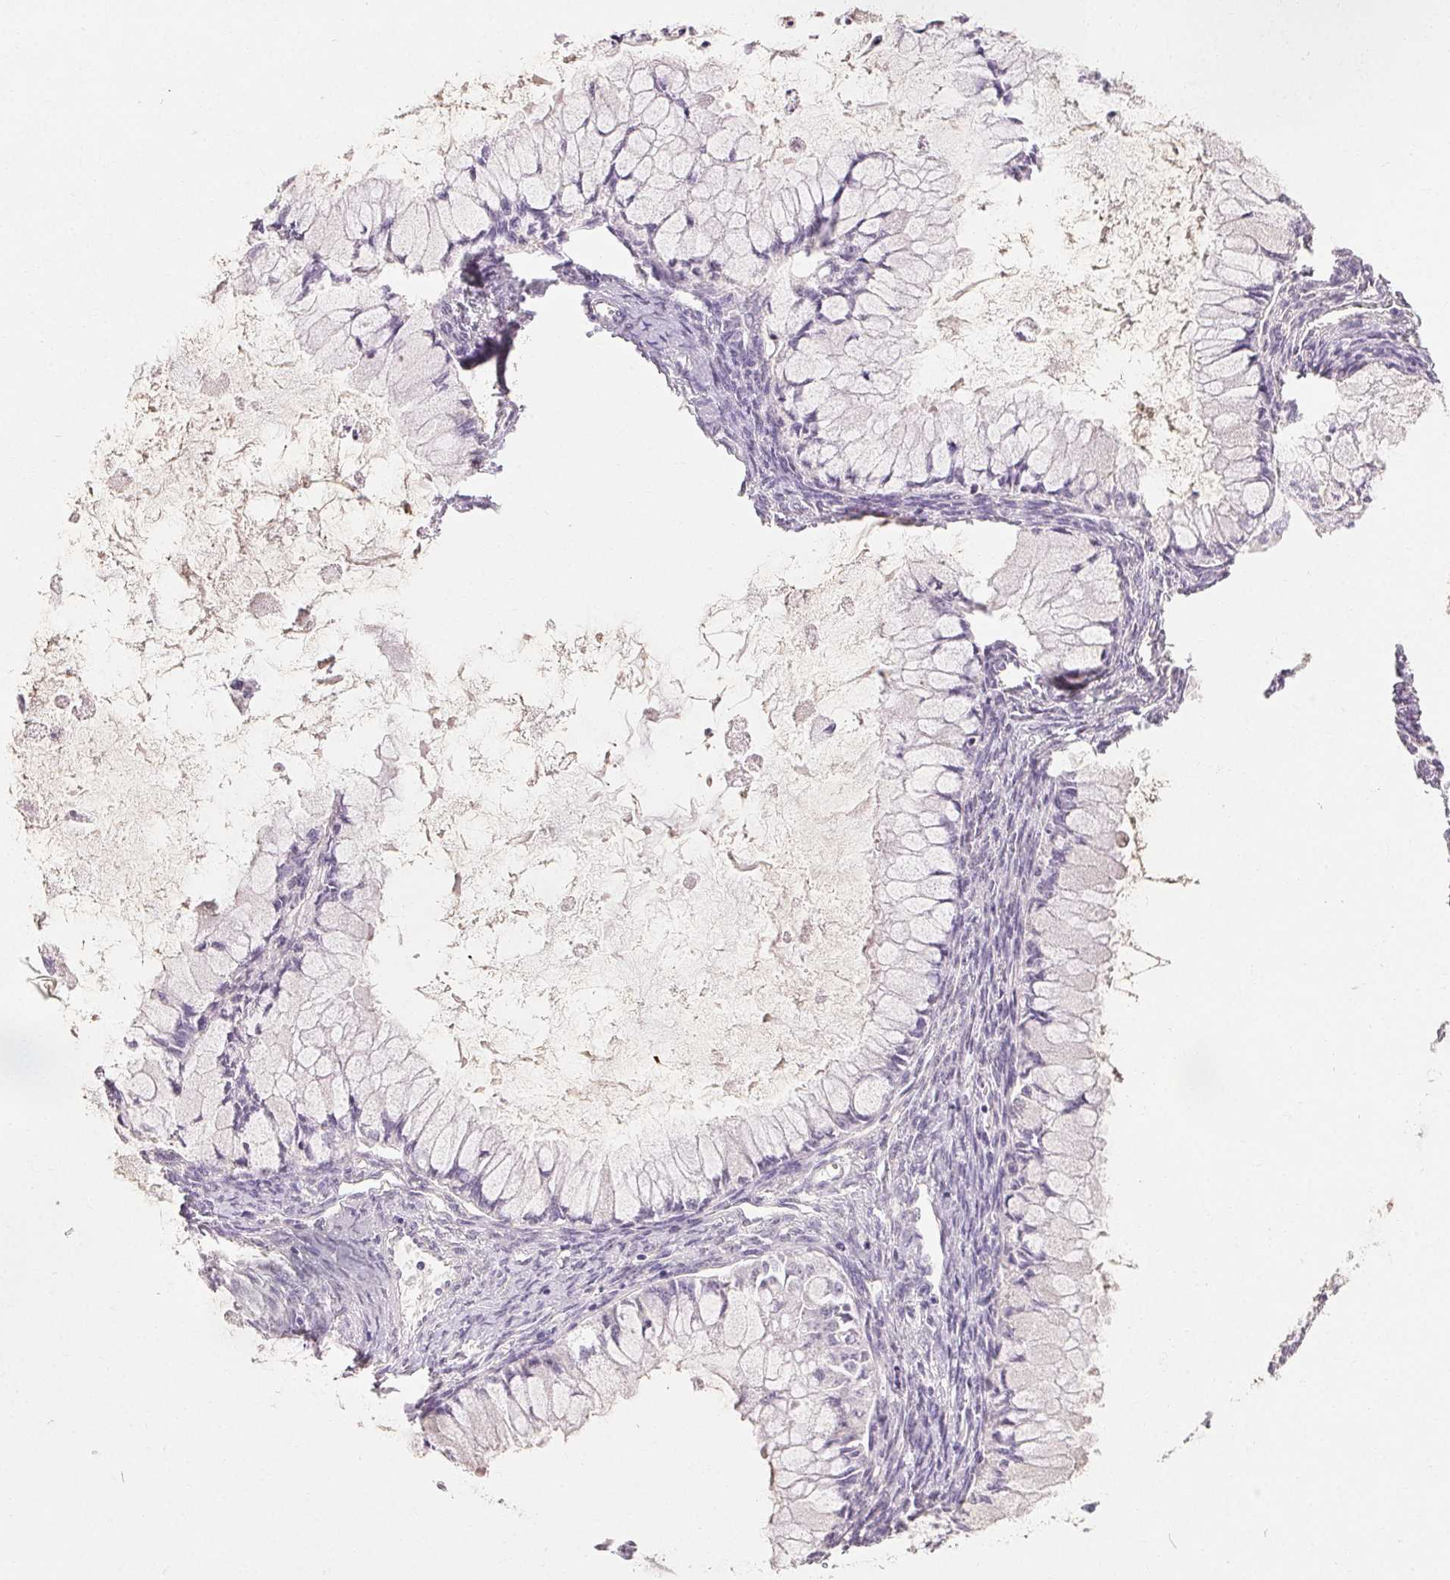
{"staining": {"intensity": "negative", "quantity": "none", "location": "none"}, "tissue": "ovarian cancer", "cell_type": "Tumor cells", "image_type": "cancer", "snomed": [{"axis": "morphology", "description": "Cystadenocarcinoma, mucinous, NOS"}, {"axis": "topography", "description": "Ovary"}], "caption": "An immunohistochemistry (IHC) histopathology image of ovarian cancer is shown. There is no staining in tumor cells of ovarian cancer.", "gene": "MAP7D2", "patient": {"sex": "female", "age": 34}}